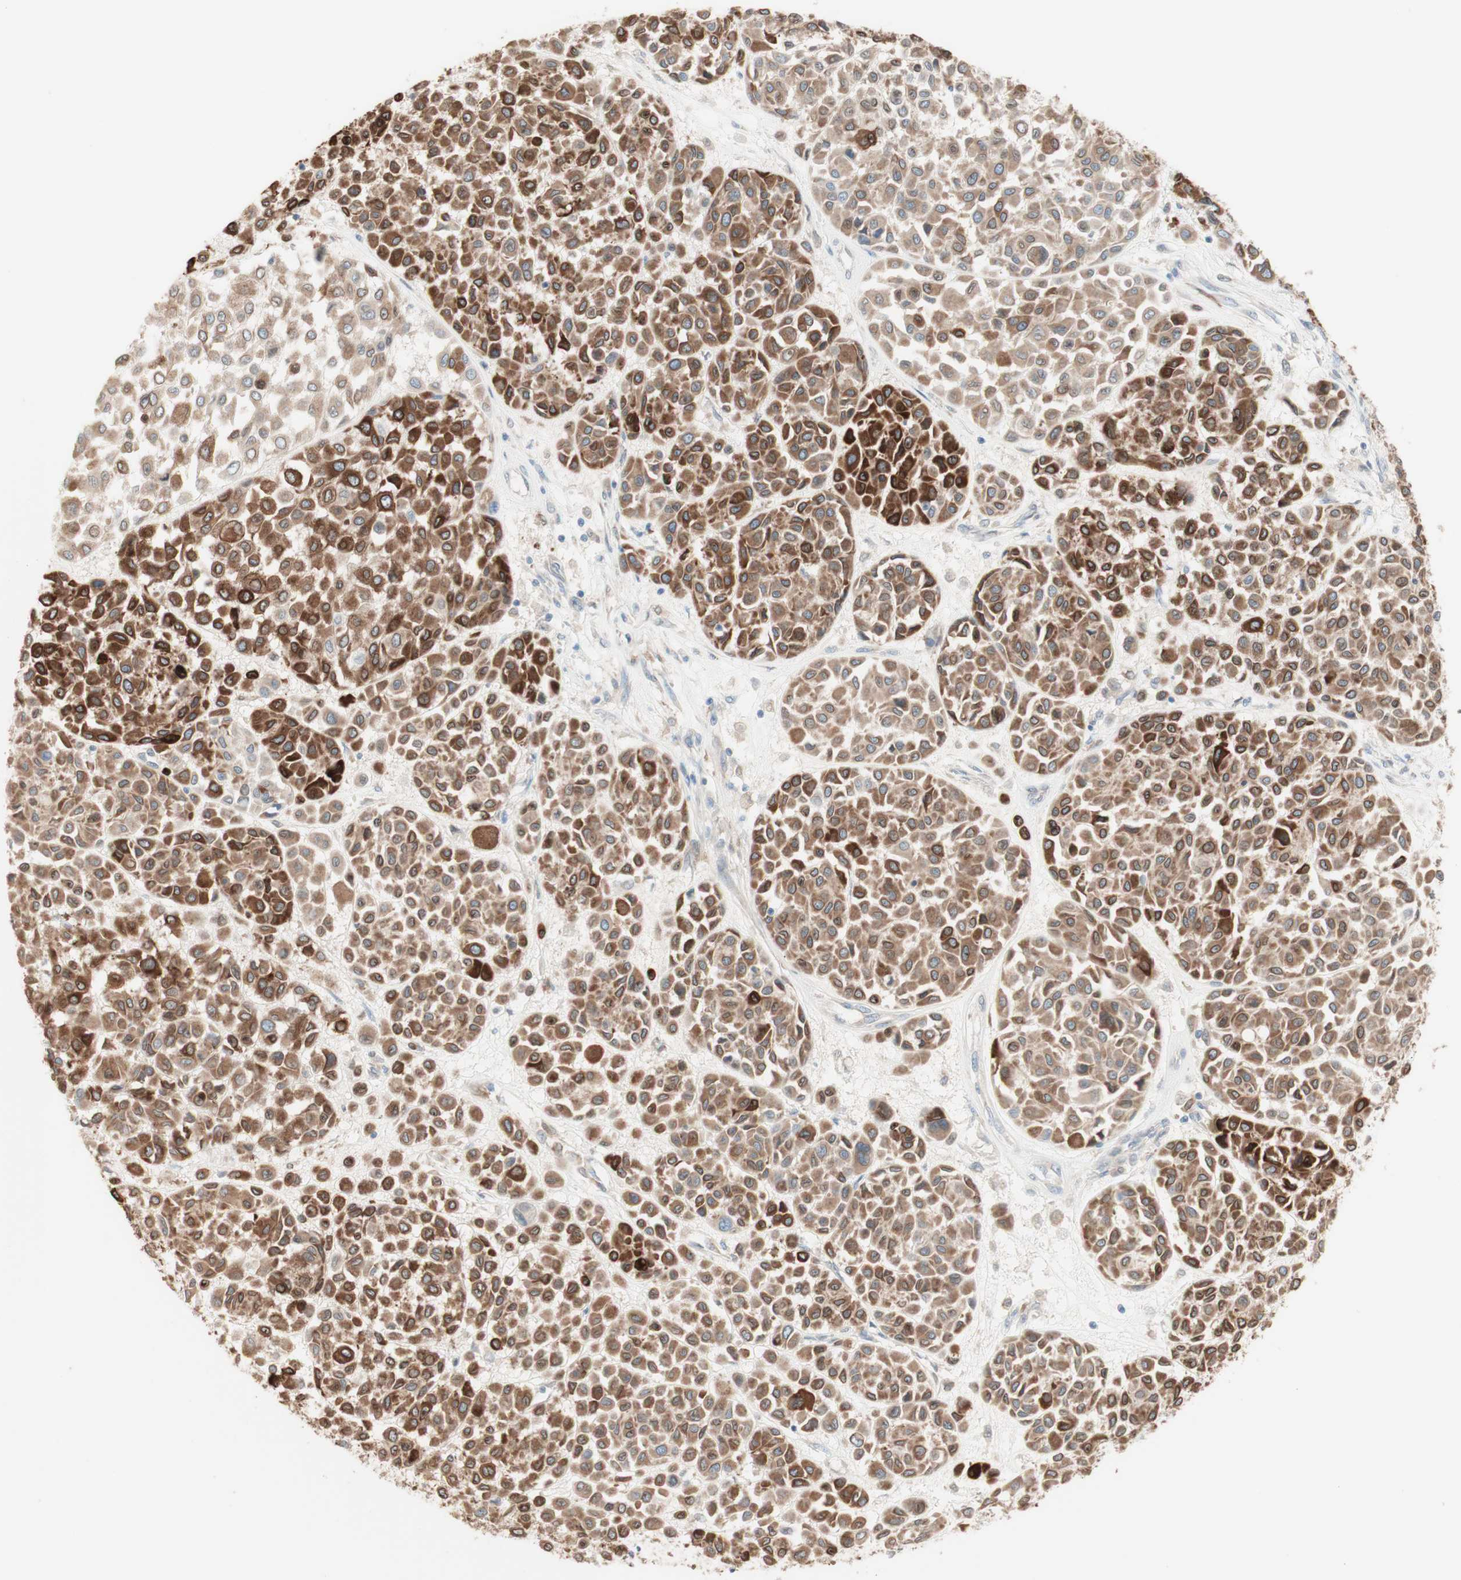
{"staining": {"intensity": "moderate", "quantity": ">75%", "location": "cytoplasmic/membranous"}, "tissue": "melanoma", "cell_type": "Tumor cells", "image_type": "cancer", "snomed": [{"axis": "morphology", "description": "Malignant melanoma, Metastatic site"}, {"axis": "topography", "description": "Soft tissue"}], "caption": "Immunohistochemistry image of neoplastic tissue: human melanoma stained using immunohistochemistry reveals medium levels of moderate protein expression localized specifically in the cytoplasmic/membranous of tumor cells, appearing as a cytoplasmic/membranous brown color.", "gene": "COMT", "patient": {"sex": "male", "age": 41}}